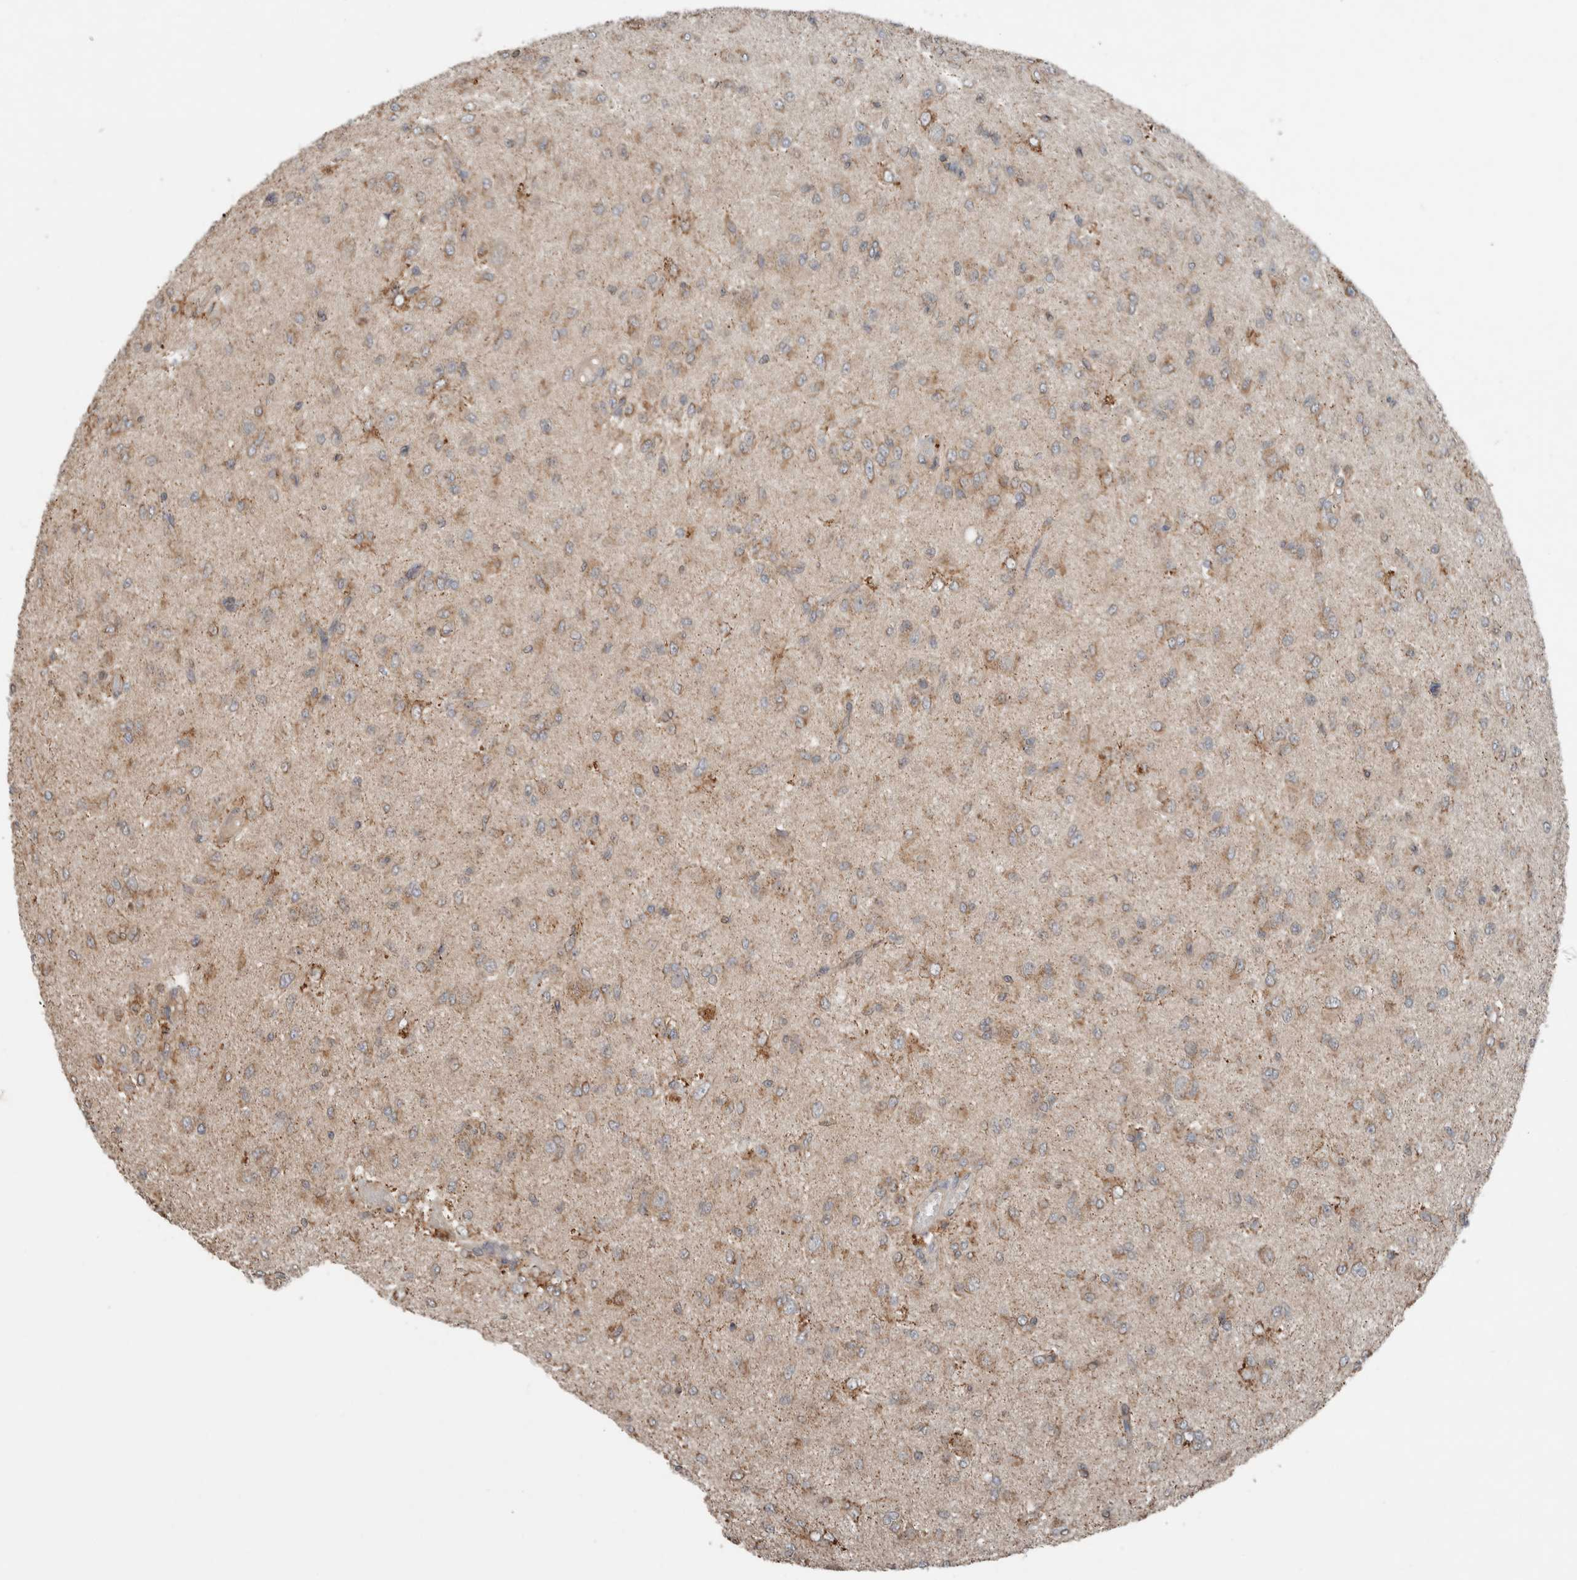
{"staining": {"intensity": "weak", "quantity": "25%-75%", "location": "cytoplasmic/membranous"}, "tissue": "glioma", "cell_type": "Tumor cells", "image_type": "cancer", "snomed": [{"axis": "morphology", "description": "Glioma, malignant, High grade"}, {"axis": "topography", "description": "Brain"}], "caption": "The histopathology image shows a brown stain indicating the presence of a protein in the cytoplasmic/membranous of tumor cells in high-grade glioma (malignant). (IHC, brightfield microscopy, high magnification).", "gene": "KLK14", "patient": {"sex": "female", "age": 59}}